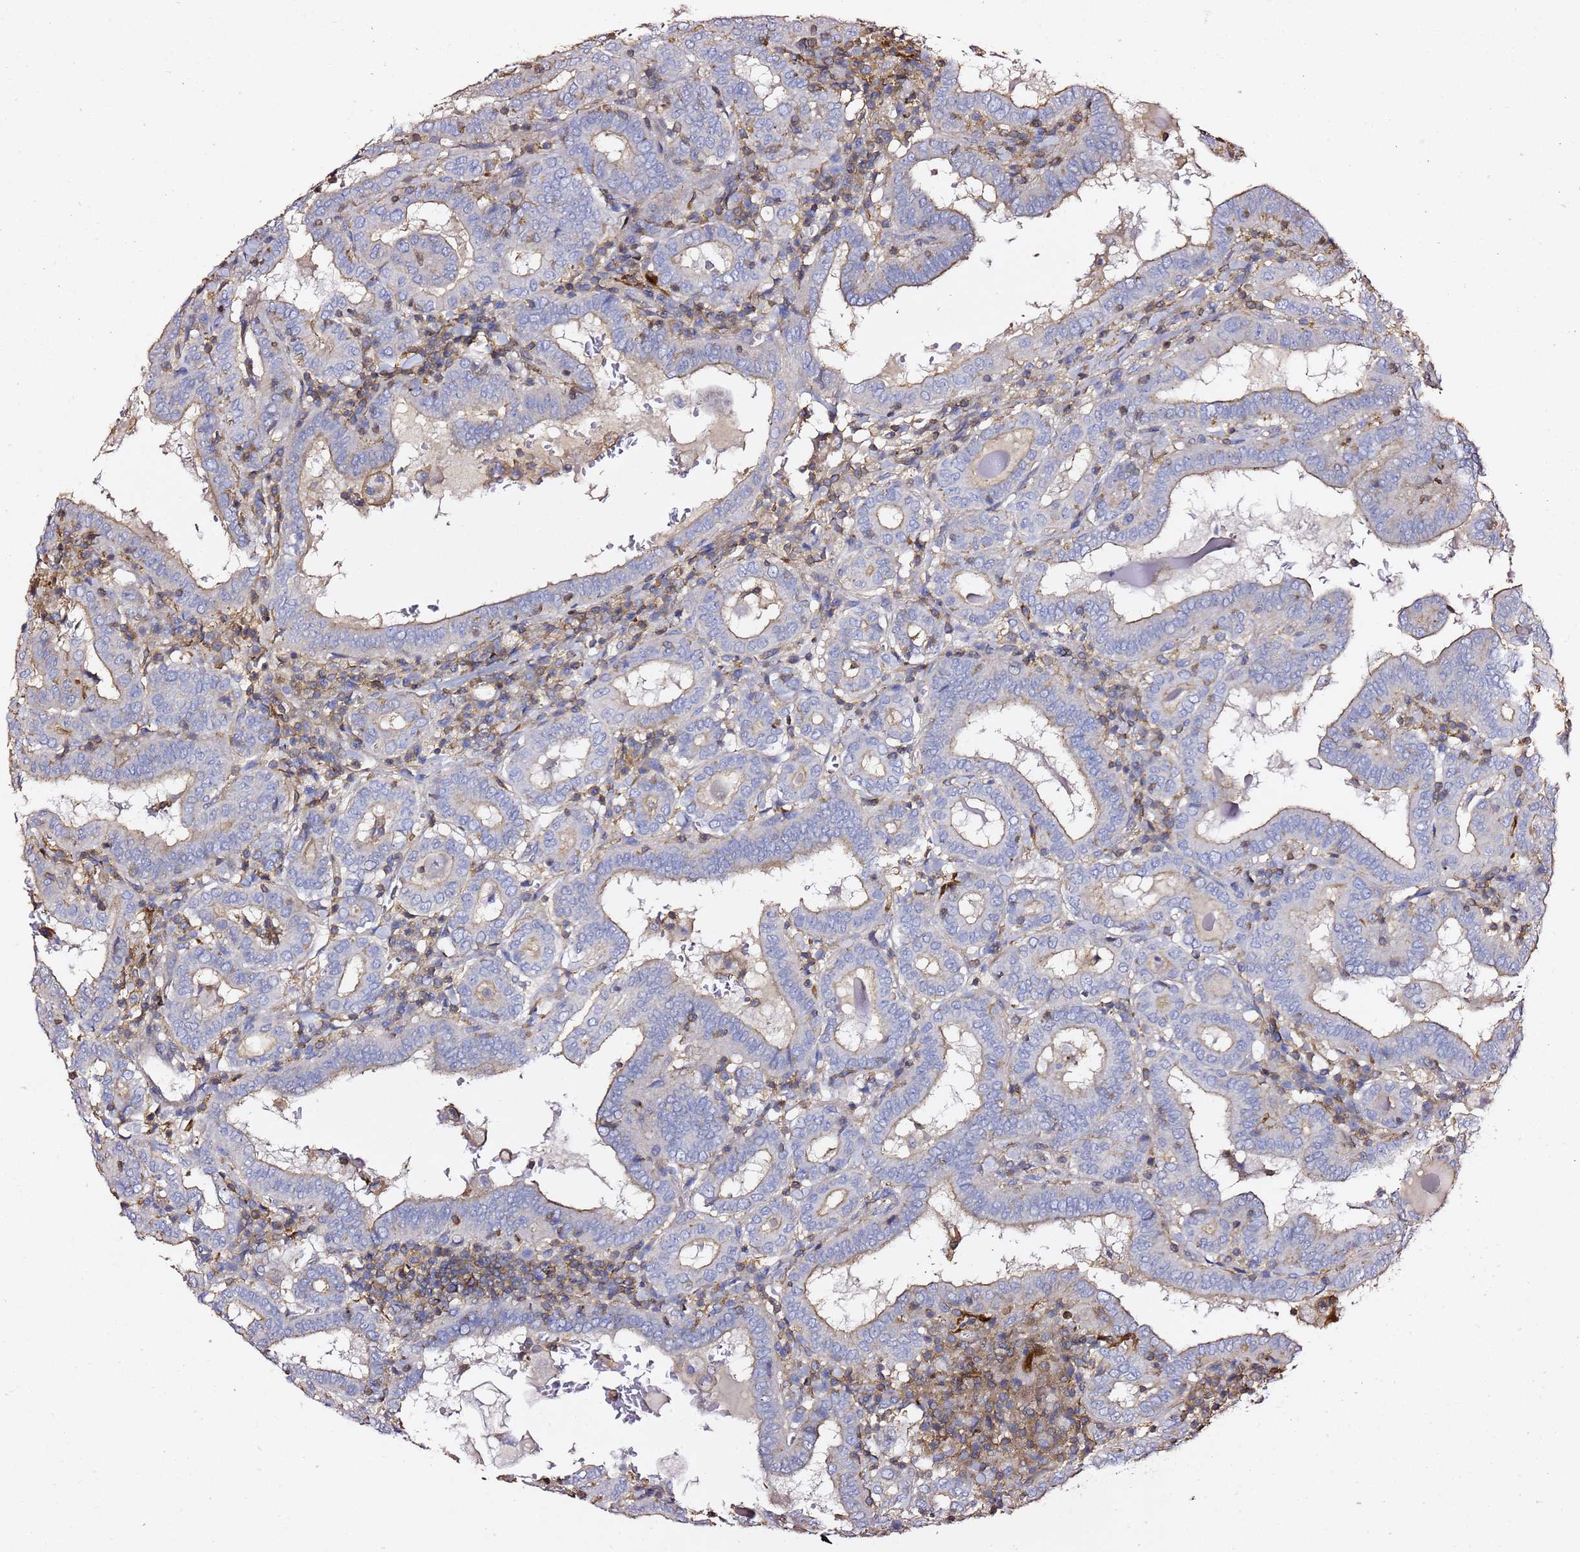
{"staining": {"intensity": "moderate", "quantity": "<25%", "location": "cytoplasmic/membranous"}, "tissue": "thyroid cancer", "cell_type": "Tumor cells", "image_type": "cancer", "snomed": [{"axis": "morphology", "description": "Papillary adenocarcinoma, NOS"}, {"axis": "topography", "description": "Thyroid gland"}], "caption": "Protein staining of thyroid cancer tissue exhibits moderate cytoplasmic/membranous expression in approximately <25% of tumor cells.", "gene": "ZFP36L2", "patient": {"sex": "female", "age": 72}}